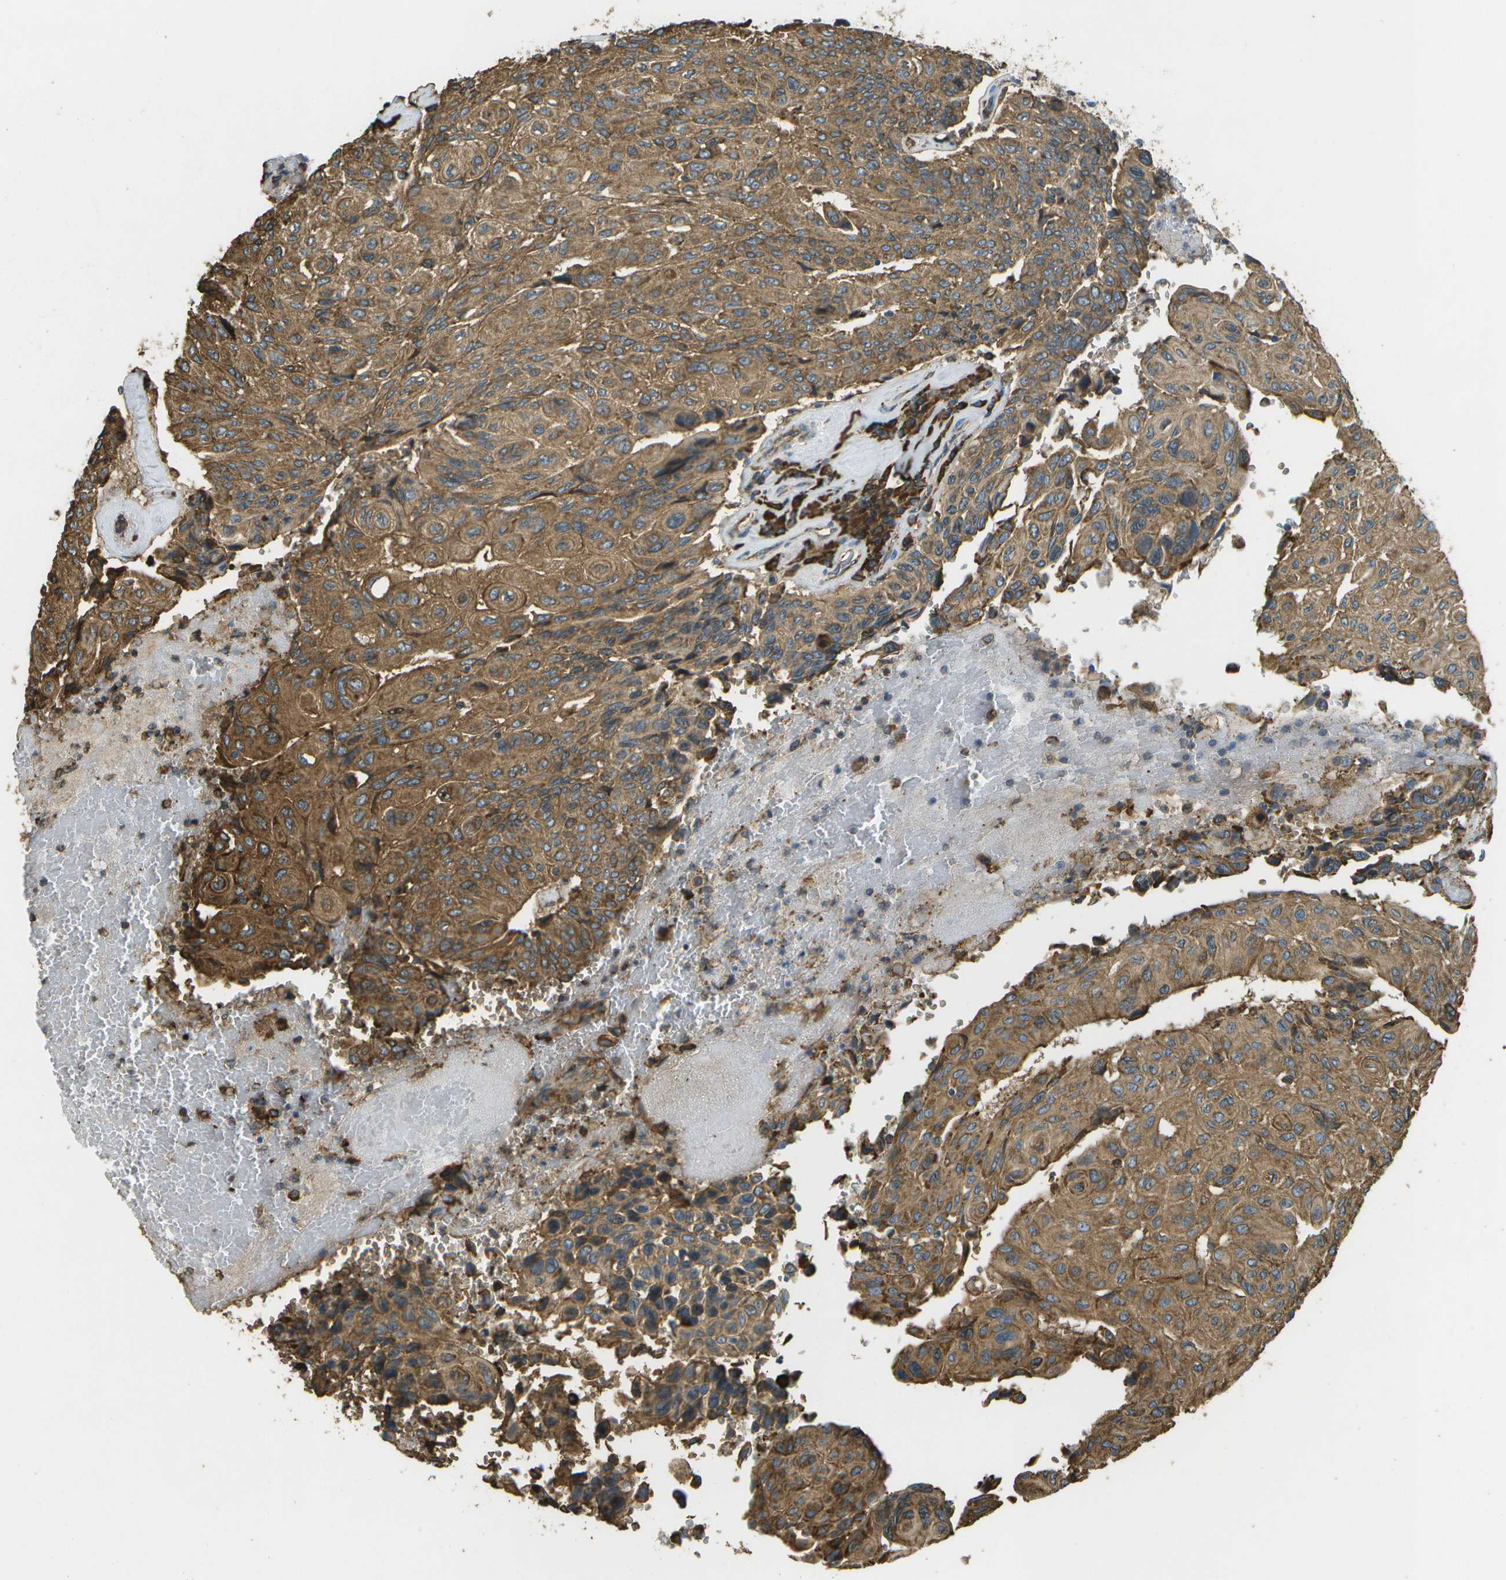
{"staining": {"intensity": "moderate", "quantity": ">75%", "location": "cytoplasmic/membranous"}, "tissue": "urothelial cancer", "cell_type": "Tumor cells", "image_type": "cancer", "snomed": [{"axis": "morphology", "description": "Urothelial carcinoma, High grade"}, {"axis": "topography", "description": "Urinary bladder"}], "caption": "IHC image of neoplastic tissue: urothelial carcinoma (high-grade) stained using immunohistochemistry displays medium levels of moderate protein expression localized specifically in the cytoplasmic/membranous of tumor cells, appearing as a cytoplasmic/membranous brown color.", "gene": "PDIA4", "patient": {"sex": "male", "age": 66}}